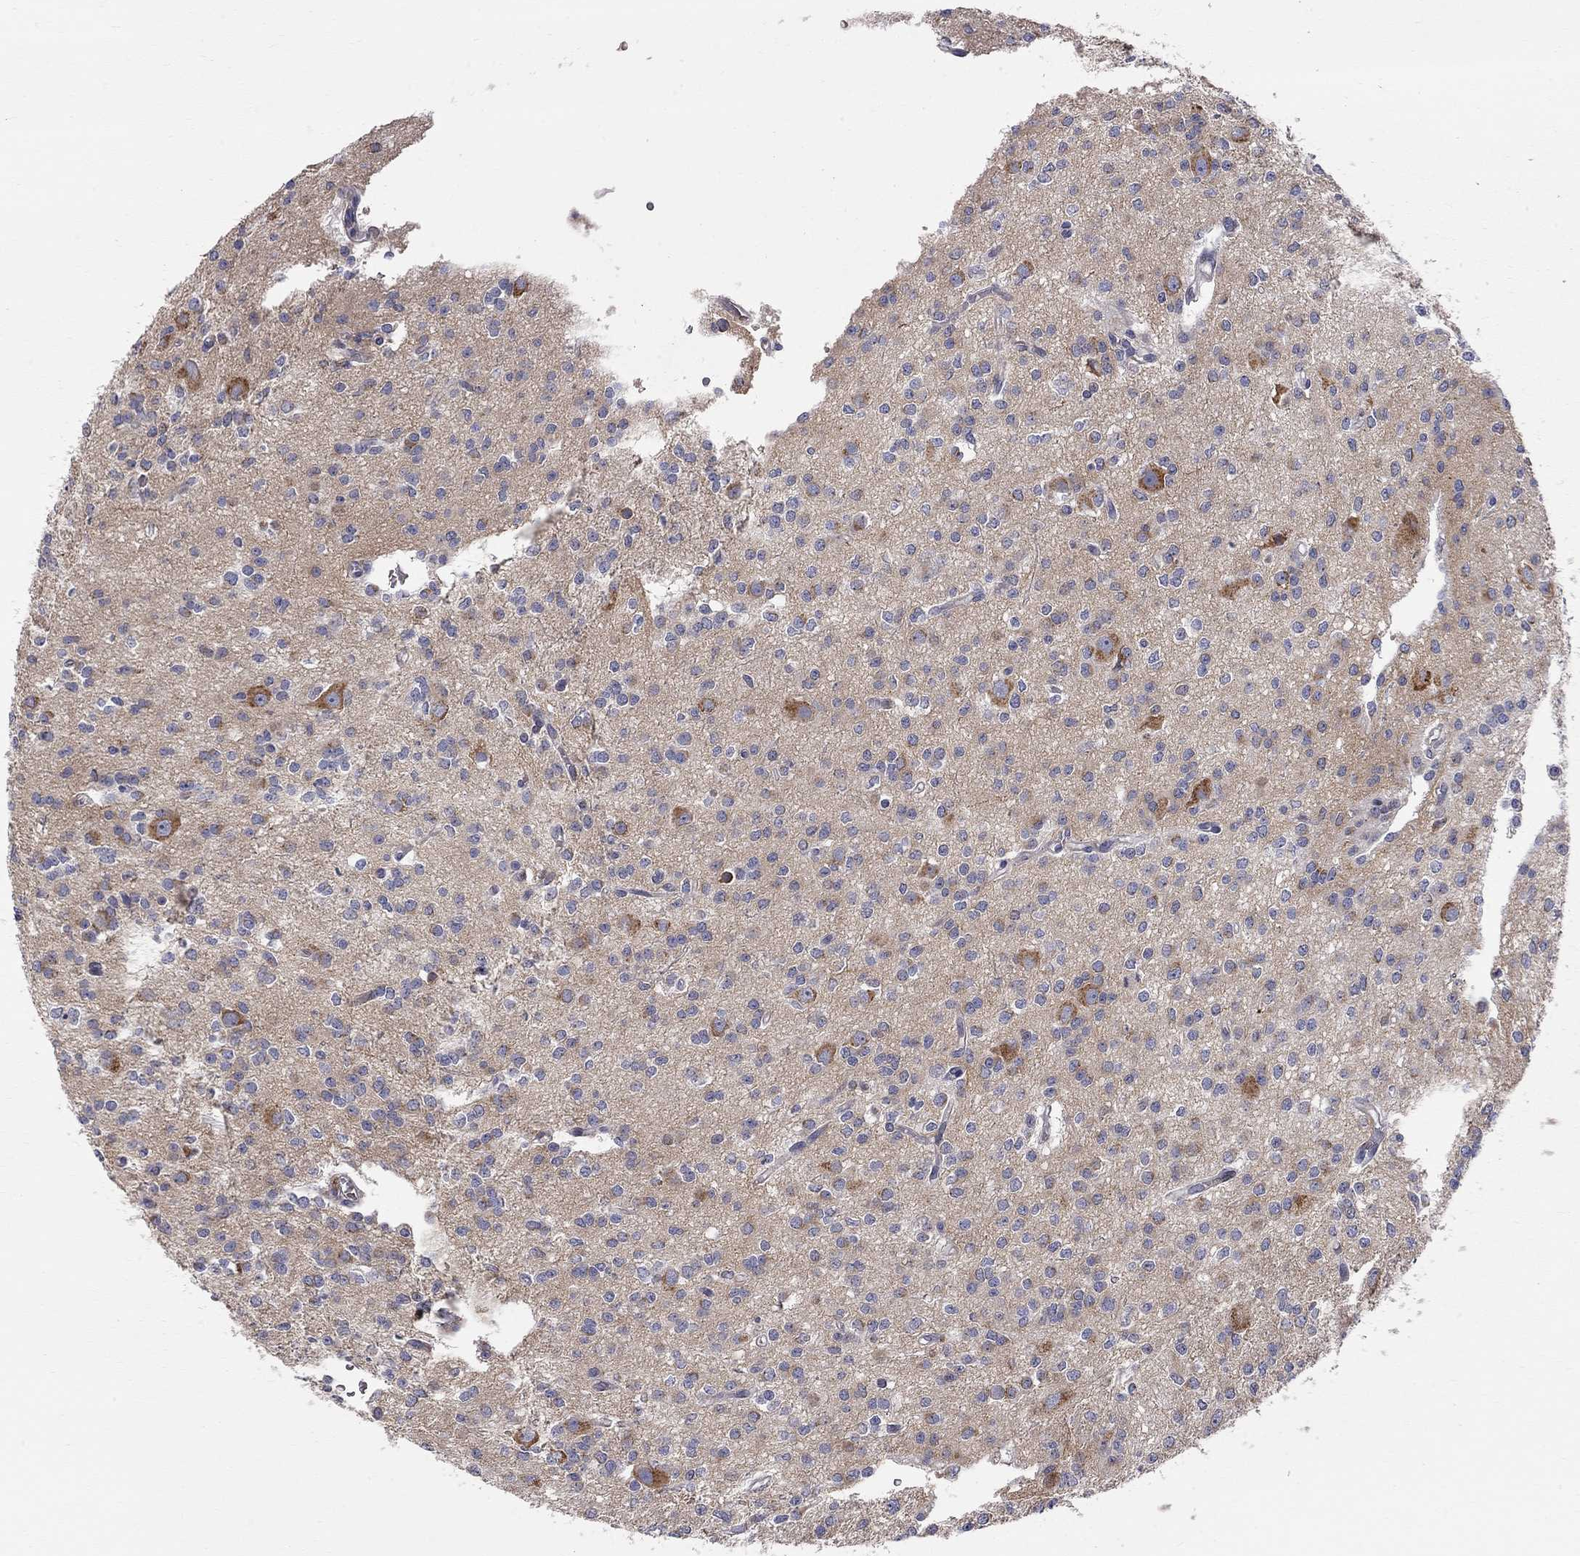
{"staining": {"intensity": "negative", "quantity": "none", "location": "none"}, "tissue": "glioma", "cell_type": "Tumor cells", "image_type": "cancer", "snomed": [{"axis": "morphology", "description": "Glioma, malignant, Low grade"}, {"axis": "topography", "description": "Brain"}], "caption": "Immunohistochemistry of malignant glioma (low-grade) demonstrates no expression in tumor cells.", "gene": "CASTOR1", "patient": {"sex": "male", "age": 27}}